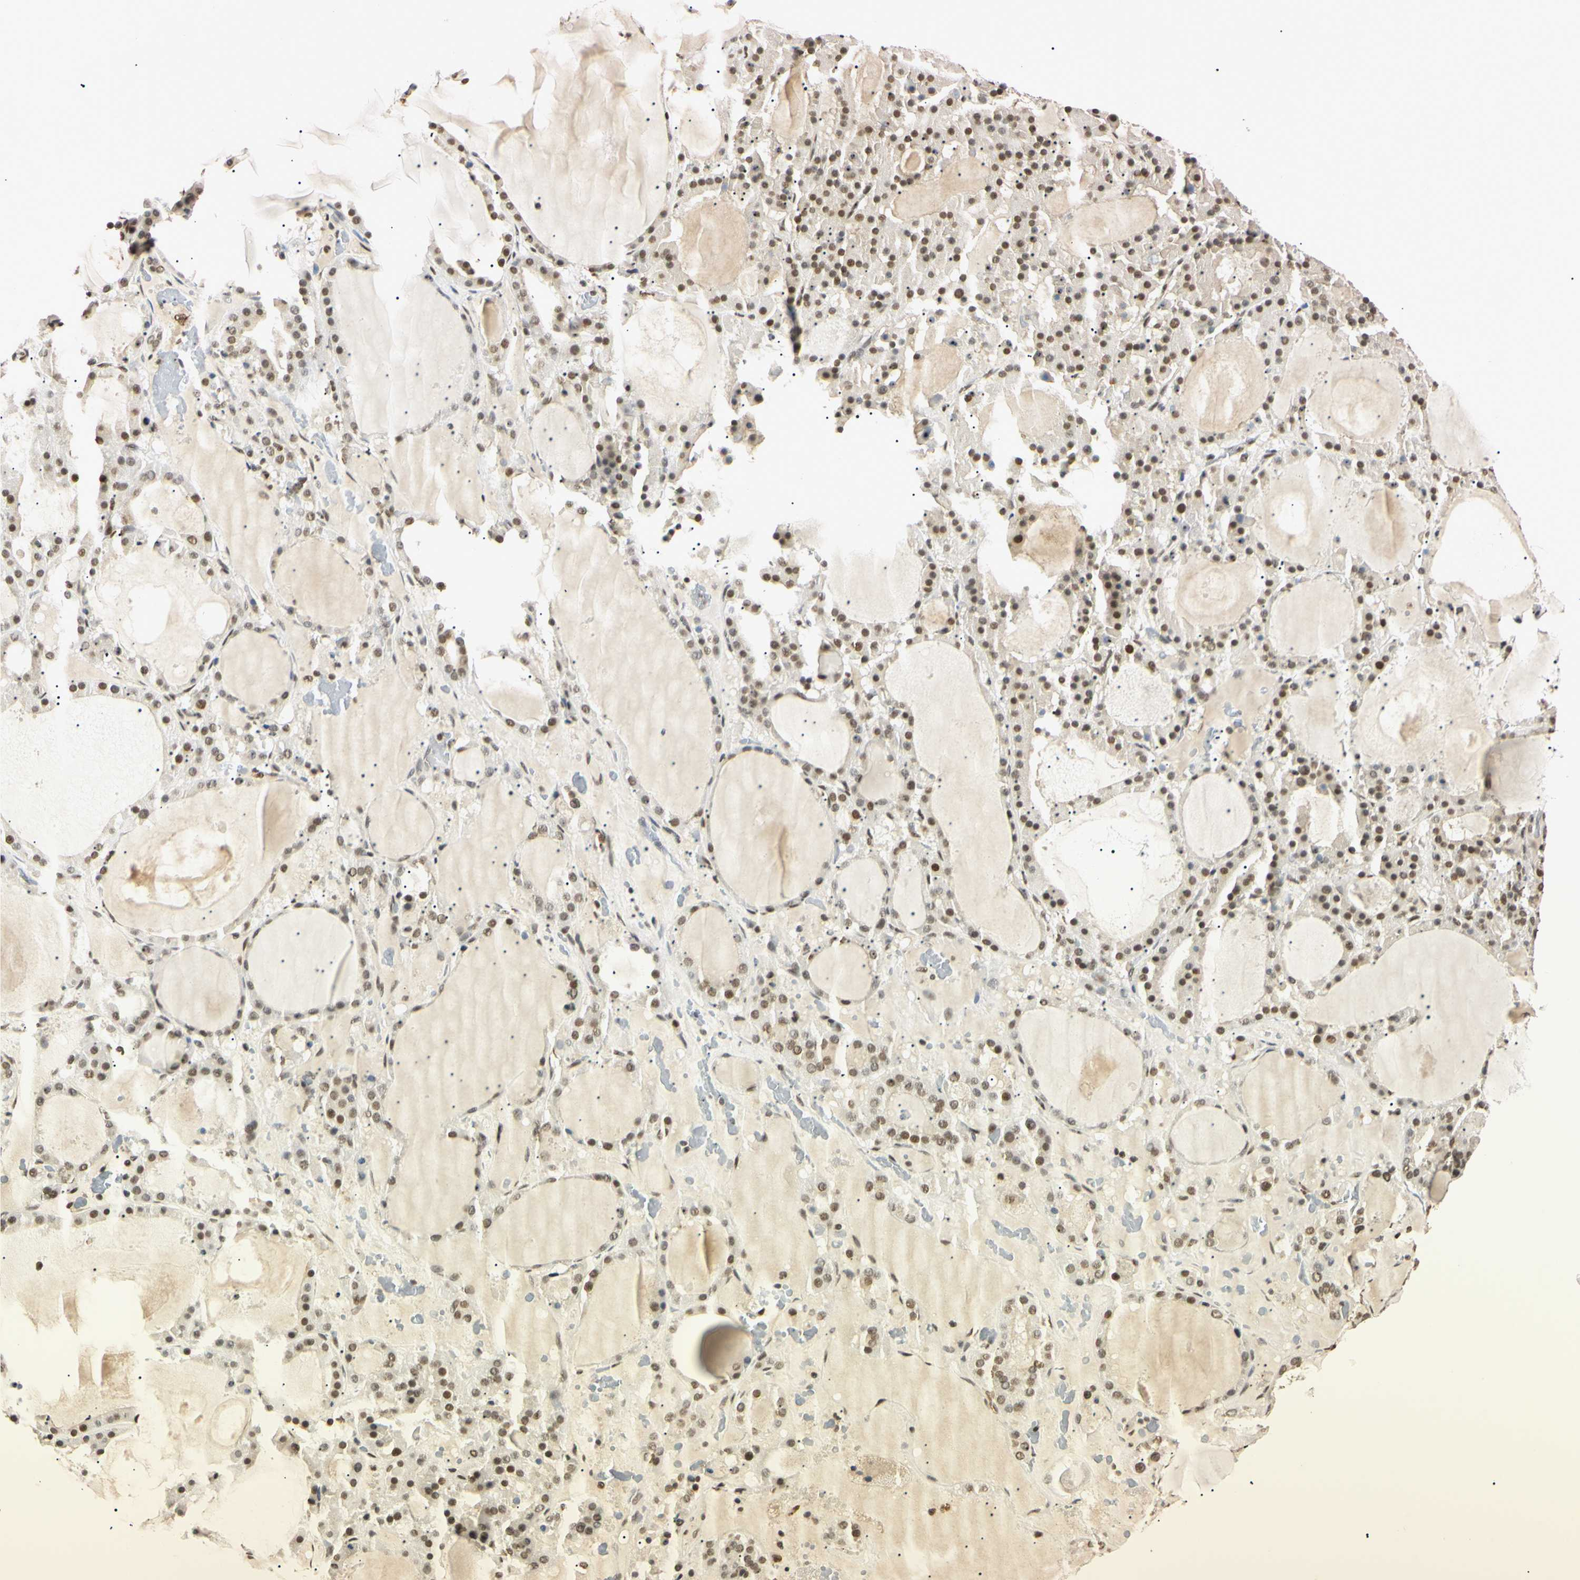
{"staining": {"intensity": "moderate", "quantity": ">75%", "location": "nuclear"}, "tissue": "thyroid gland", "cell_type": "Glandular cells", "image_type": "normal", "snomed": [{"axis": "morphology", "description": "Normal tissue, NOS"}, {"axis": "morphology", "description": "Carcinoma, NOS"}, {"axis": "topography", "description": "Thyroid gland"}], "caption": "Thyroid gland stained with immunohistochemistry displays moderate nuclear expression in approximately >75% of glandular cells.", "gene": "SMARCA5", "patient": {"sex": "female", "age": 86}}